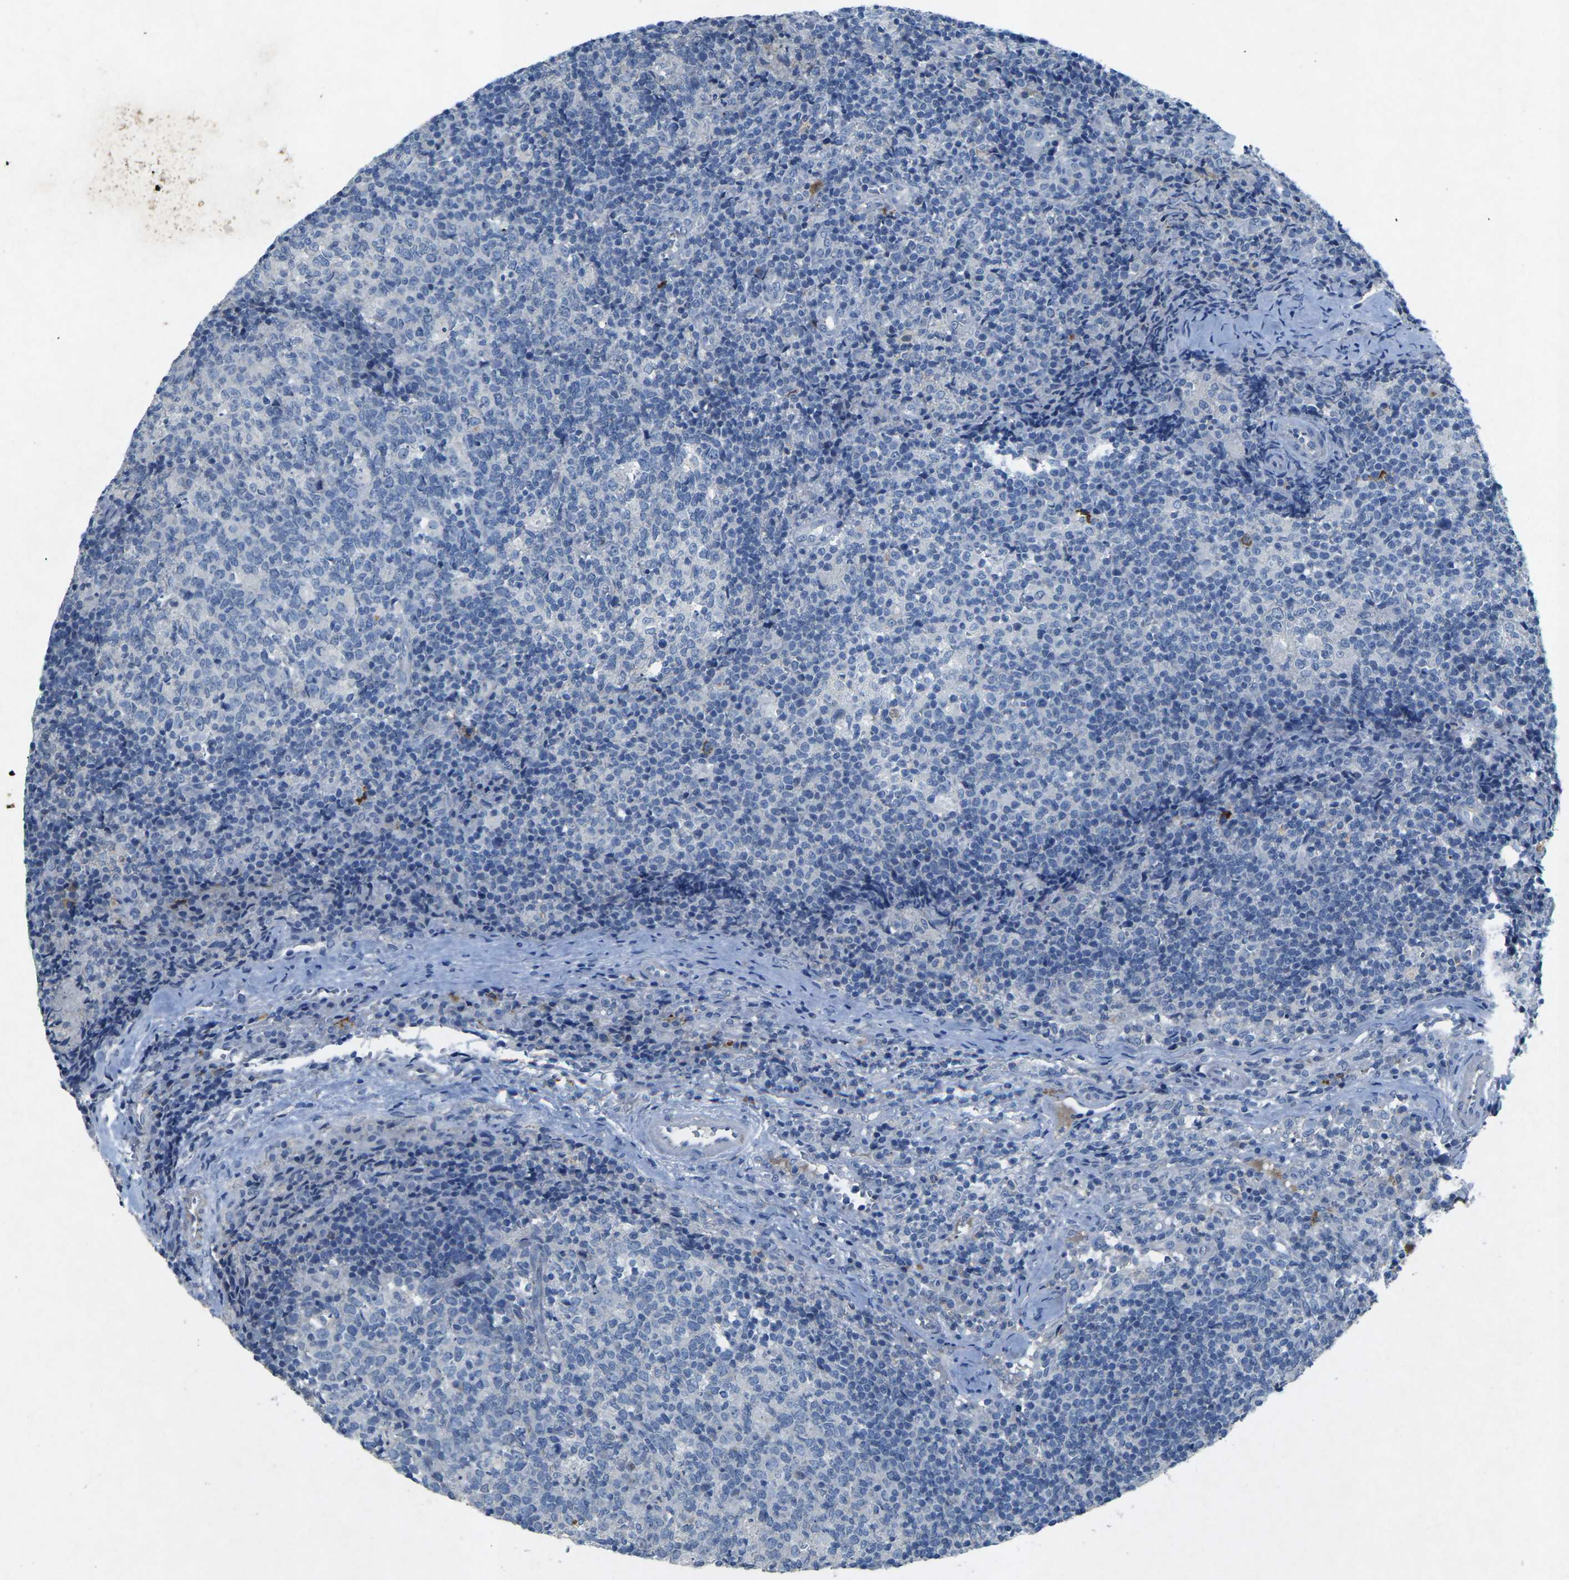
{"staining": {"intensity": "negative", "quantity": "none", "location": "none"}, "tissue": "lymph node", "cell_type": "Germinal center cells", "image_type": "normal", "snomed": [{"axis": "morphology", "description": "Normal tissue, NOS"}, {"axis": "morphology", "description": "Inflammation, NOS"}, {"axis": "topography", "description": "Lymph node"}], "caption": "DAB (3,3'-diaminobenzidine) immunohistochemical staining of benign human lymph node shows no significant positivity in germinal center cells. (Brightfield microscopy of DAB IHC at high magnification).", "gene": "PLG", "patient": {"sex": "male", "age": 55}}